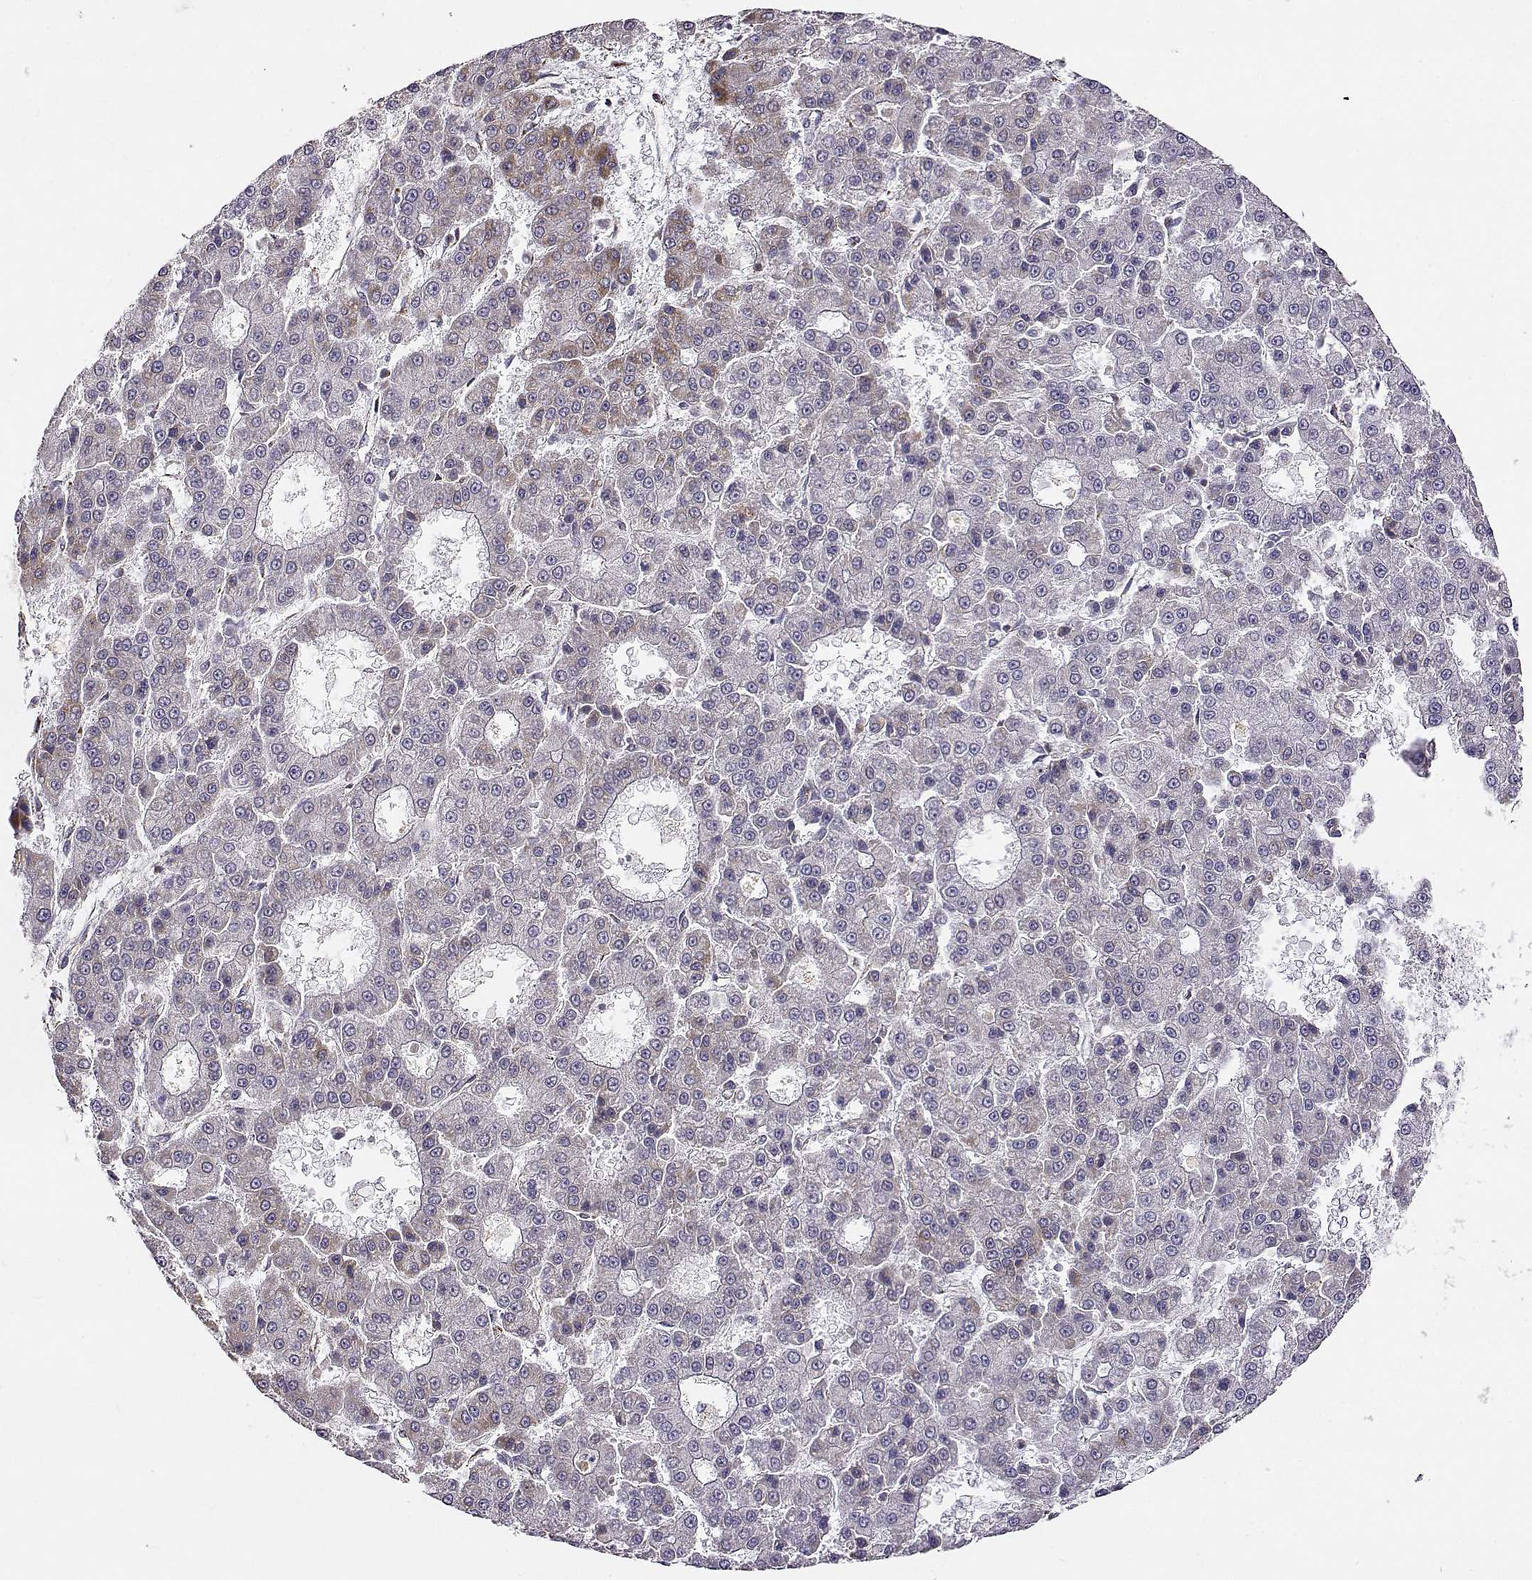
{"staining": {"intensity": "negative", "quantity": "none", "location": "none"}, "tissue": "liver cancer", "cell_type": "Tumor cells", "image_type": "cancer", "snomed": [{"axis": "morphology", "description": "Carcinoma, Hepatocellular, NOS"}, {"axis": "topography", "description": "Liver"}], "caption": "Immunohistochemistry of human hepatocellular carcinoma (liver) reveals no expression in tumor cells.", "gene": "EXOG", "patient": {"sex": "male", "age": 70}}